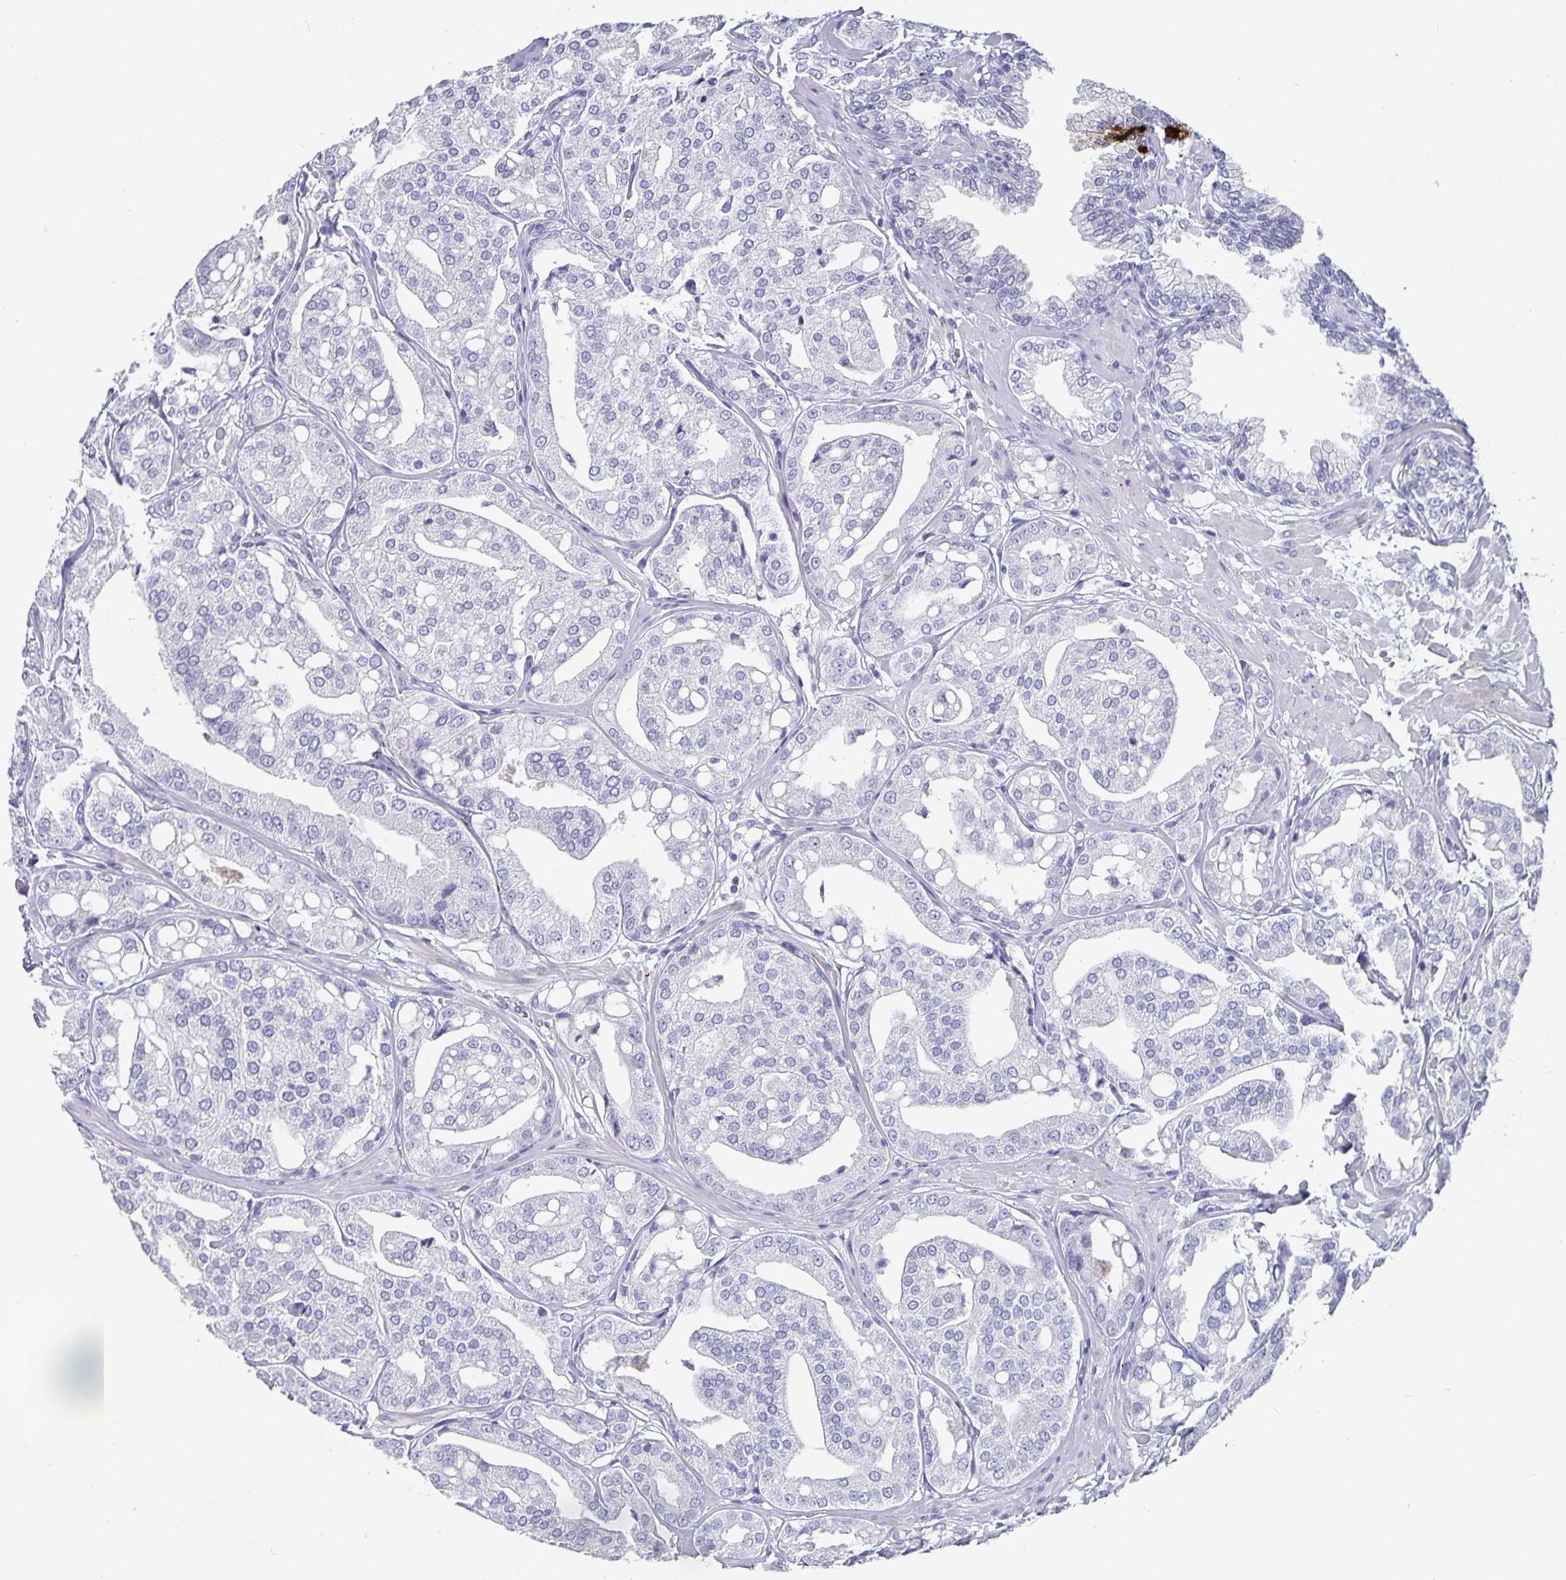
{"staining": {"intensity": "negative", "quantity": "none", "location": "none"}, "tissue": "renal cancer", "cell_type": "Tumor cells", "image_type": "cancer", "snomed": [{"axis": "morphology", "description": "Adenocarcinoma, NOS"}, {"axis": "topography", "description": "Urinary bladder"}], "caption": "This image is of adenocarcinoma (renal) stained with immunohistochemistry to label a protein in brown with the nuclei are counter-stained blue. There is no expression in tumor cells.", "gene": "CHGA", "patient": {"sex": "male", "age": 61}}